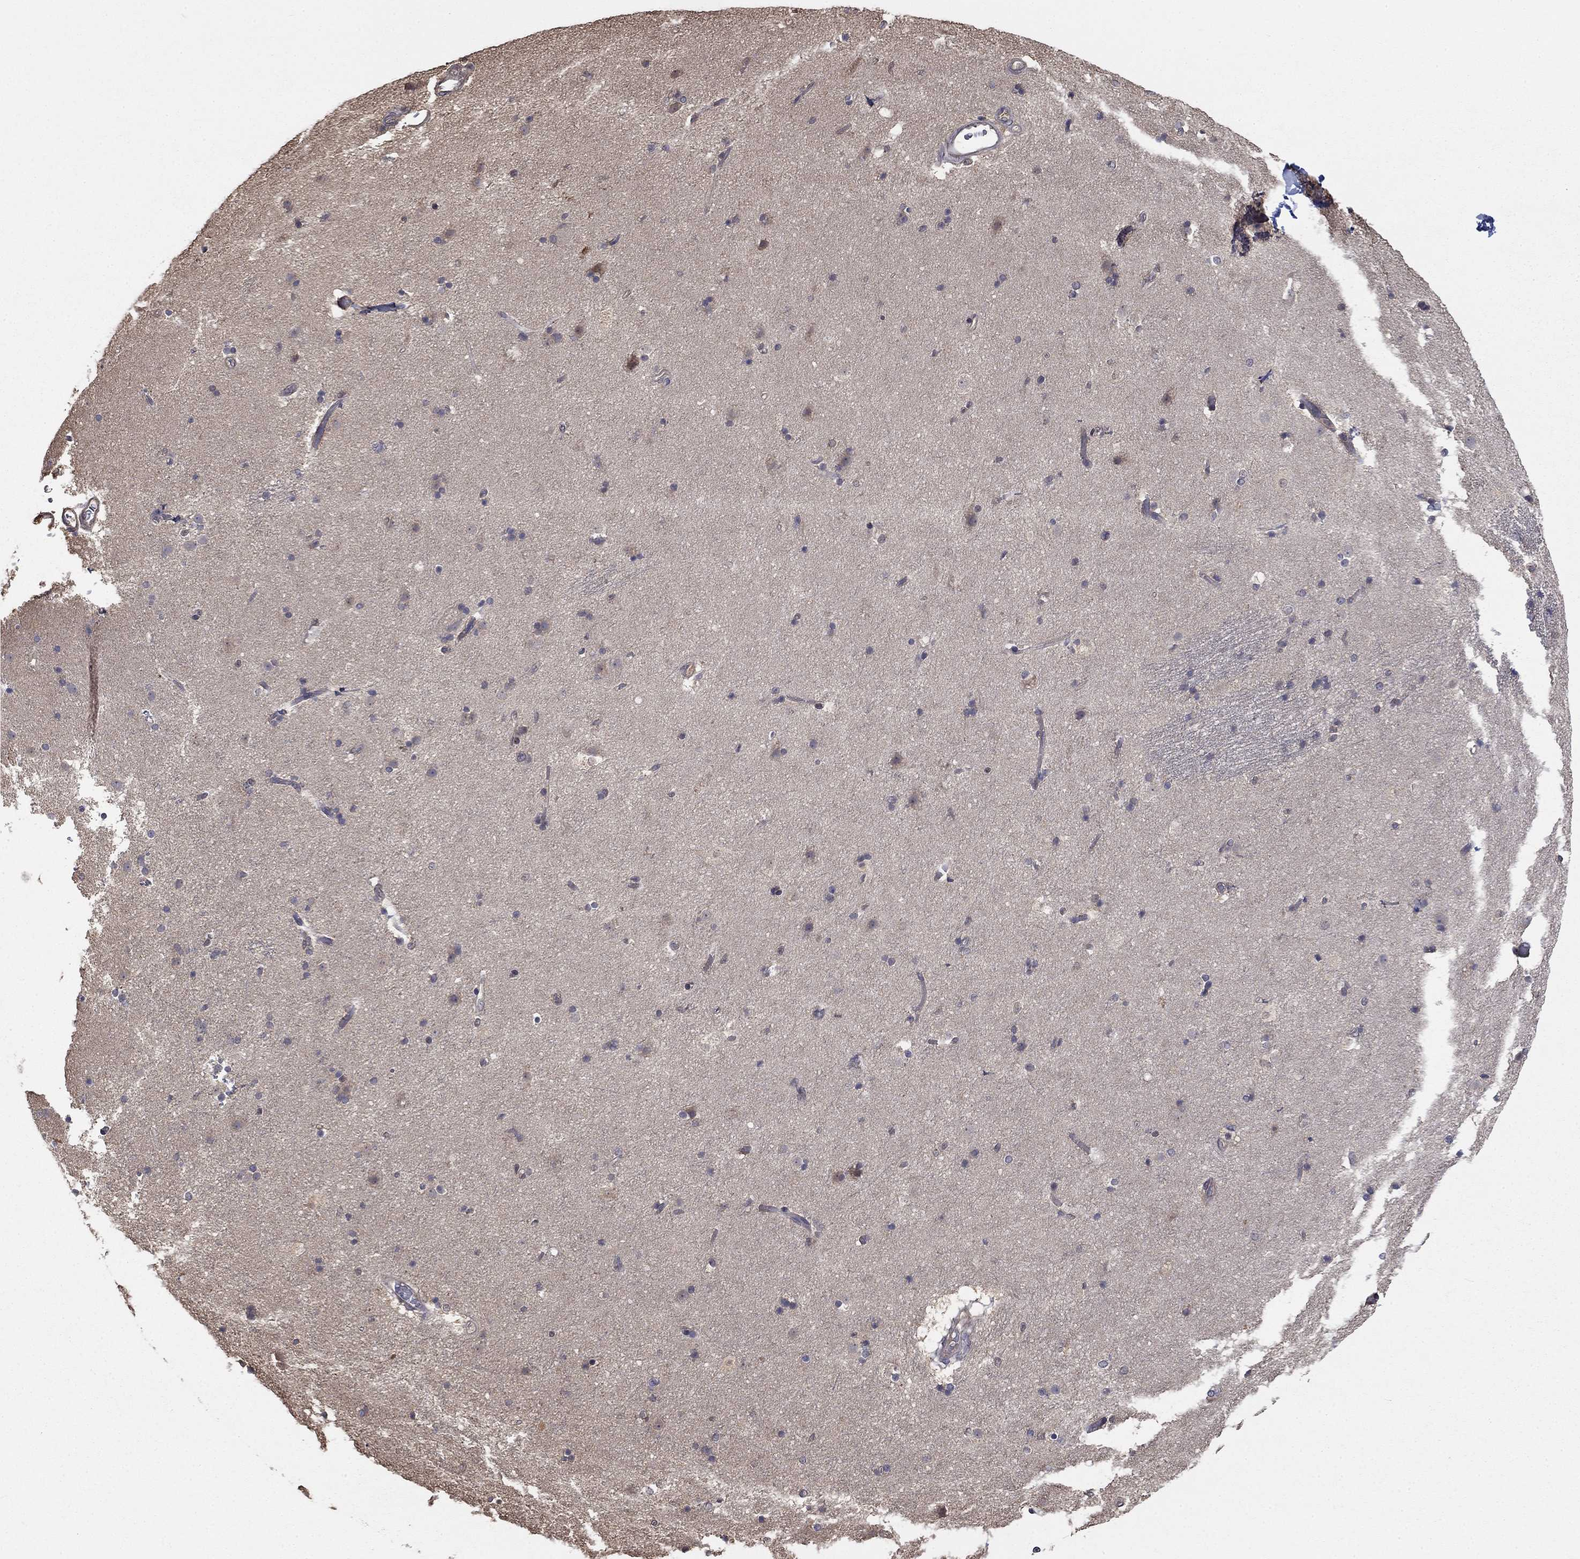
{"staining": {"intensity": "weak", "quantity": "<25%", "location": "cytoplasmic/membranous"}, "tissue": "caudate", "cell_type": "Glial cells", "image_type": "normal", "snomed": [{"axis": "morphology", "description": "Normal tissue, NOS"}, {"axis": "topography", "description": "Lateral ventricle wall"}], "caption": "A high-resolution photomicrograph shows immunohistochemistry staining of benign caudate, which shows no significant staining in glial cells.", "gene": "RNF114", "patient": {"sex": "female", "age": 71}}